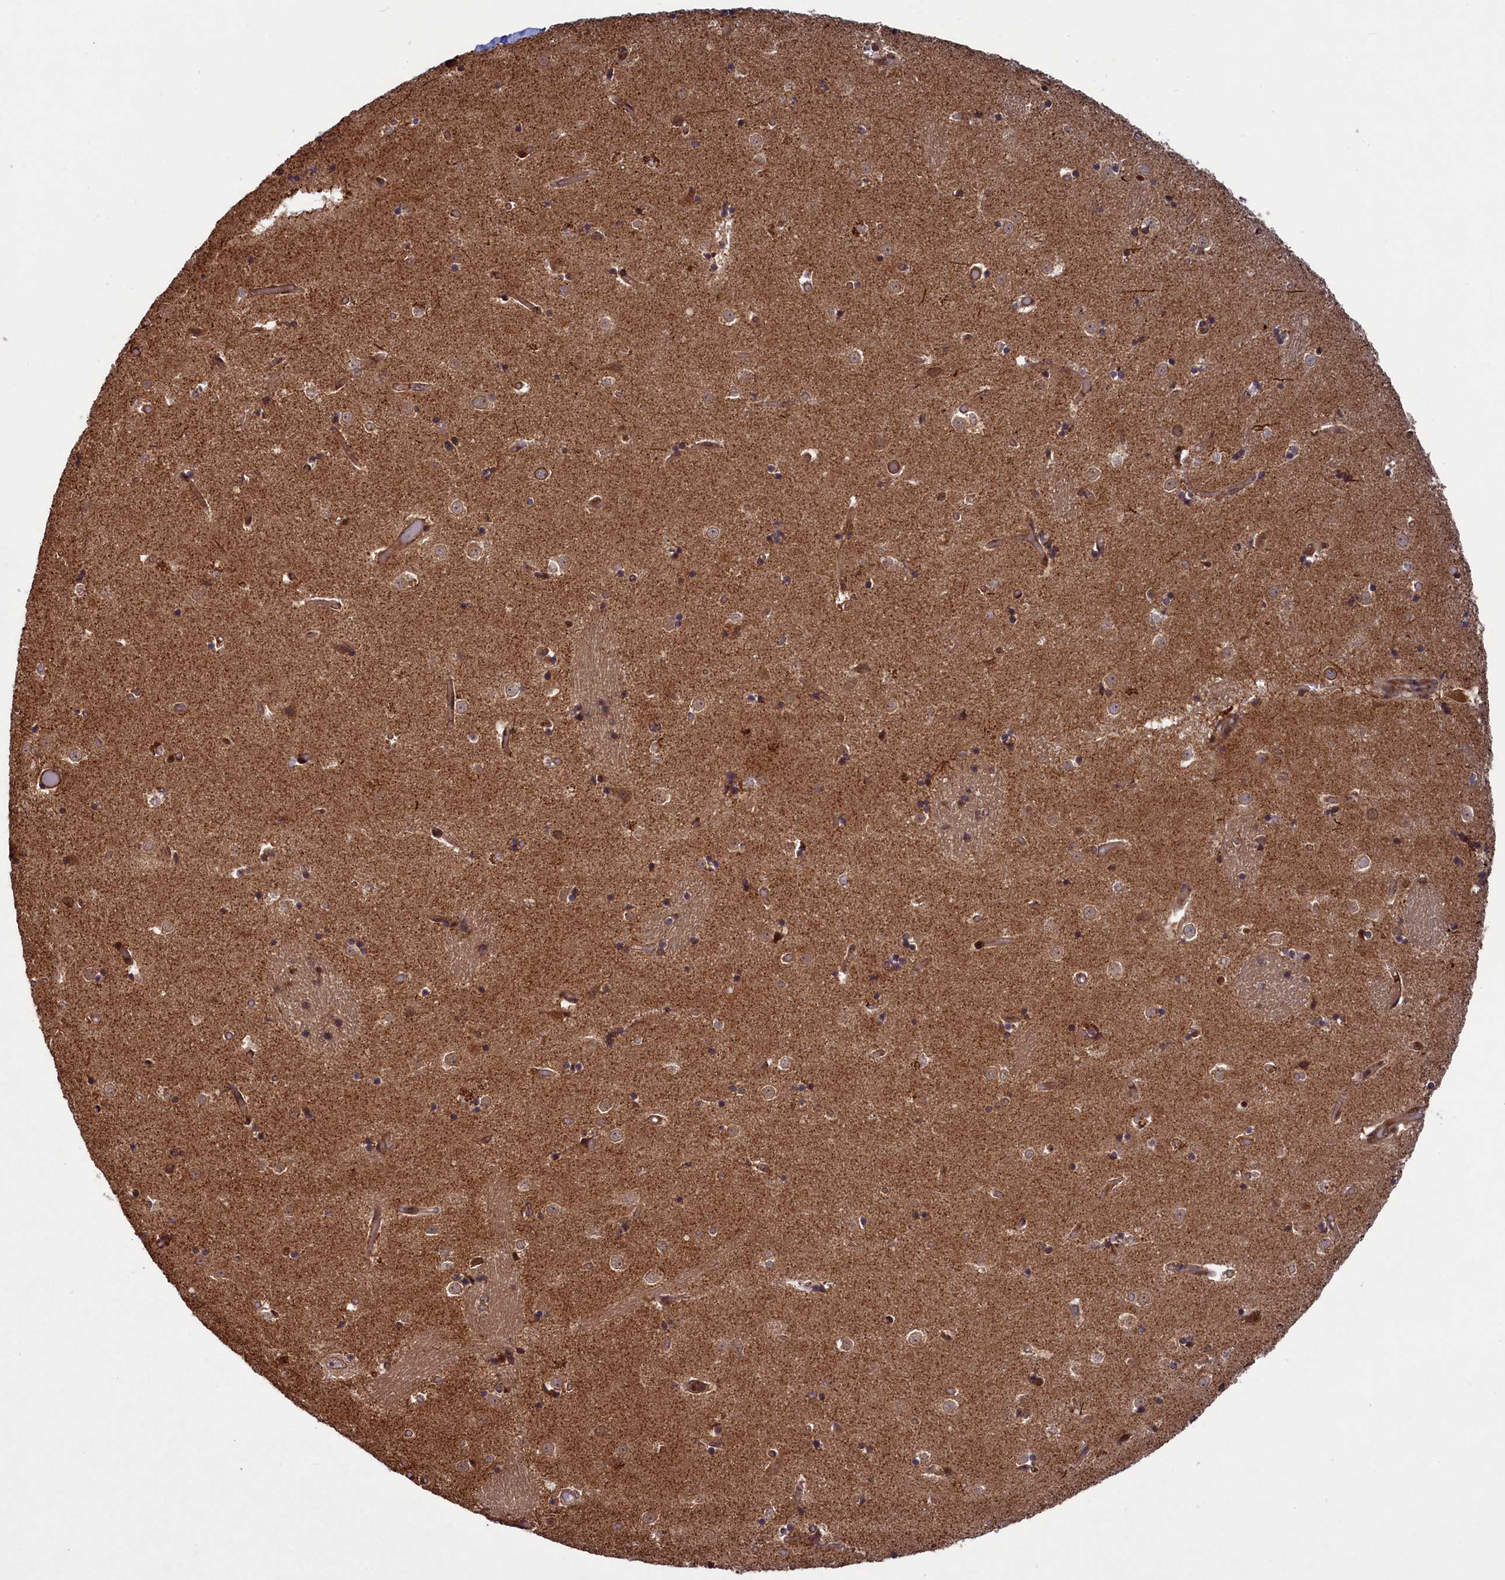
{"staining": {"intensity": "moderate", "quantity": ">75%", "location": "cytoplasmic/membranous"}, "tissue": "caudate", "cell_type": "Glial cells", "image_type": "normal", "snomed": [{"axis": "morphology", "description": "Normal tissue, NOS"}, {"axis": "topography", "description": "Lateral ventricle wall"}], "caption": "Glial cells demonstrate moderate cytoplasmic/membranous expression in about >75% of cells in normal caudate. Ihc stains the protein of interest in brown and the nuclei are stained blue.", "gene": "NAE1", "patient": {"sex": "female", "age": 52}}